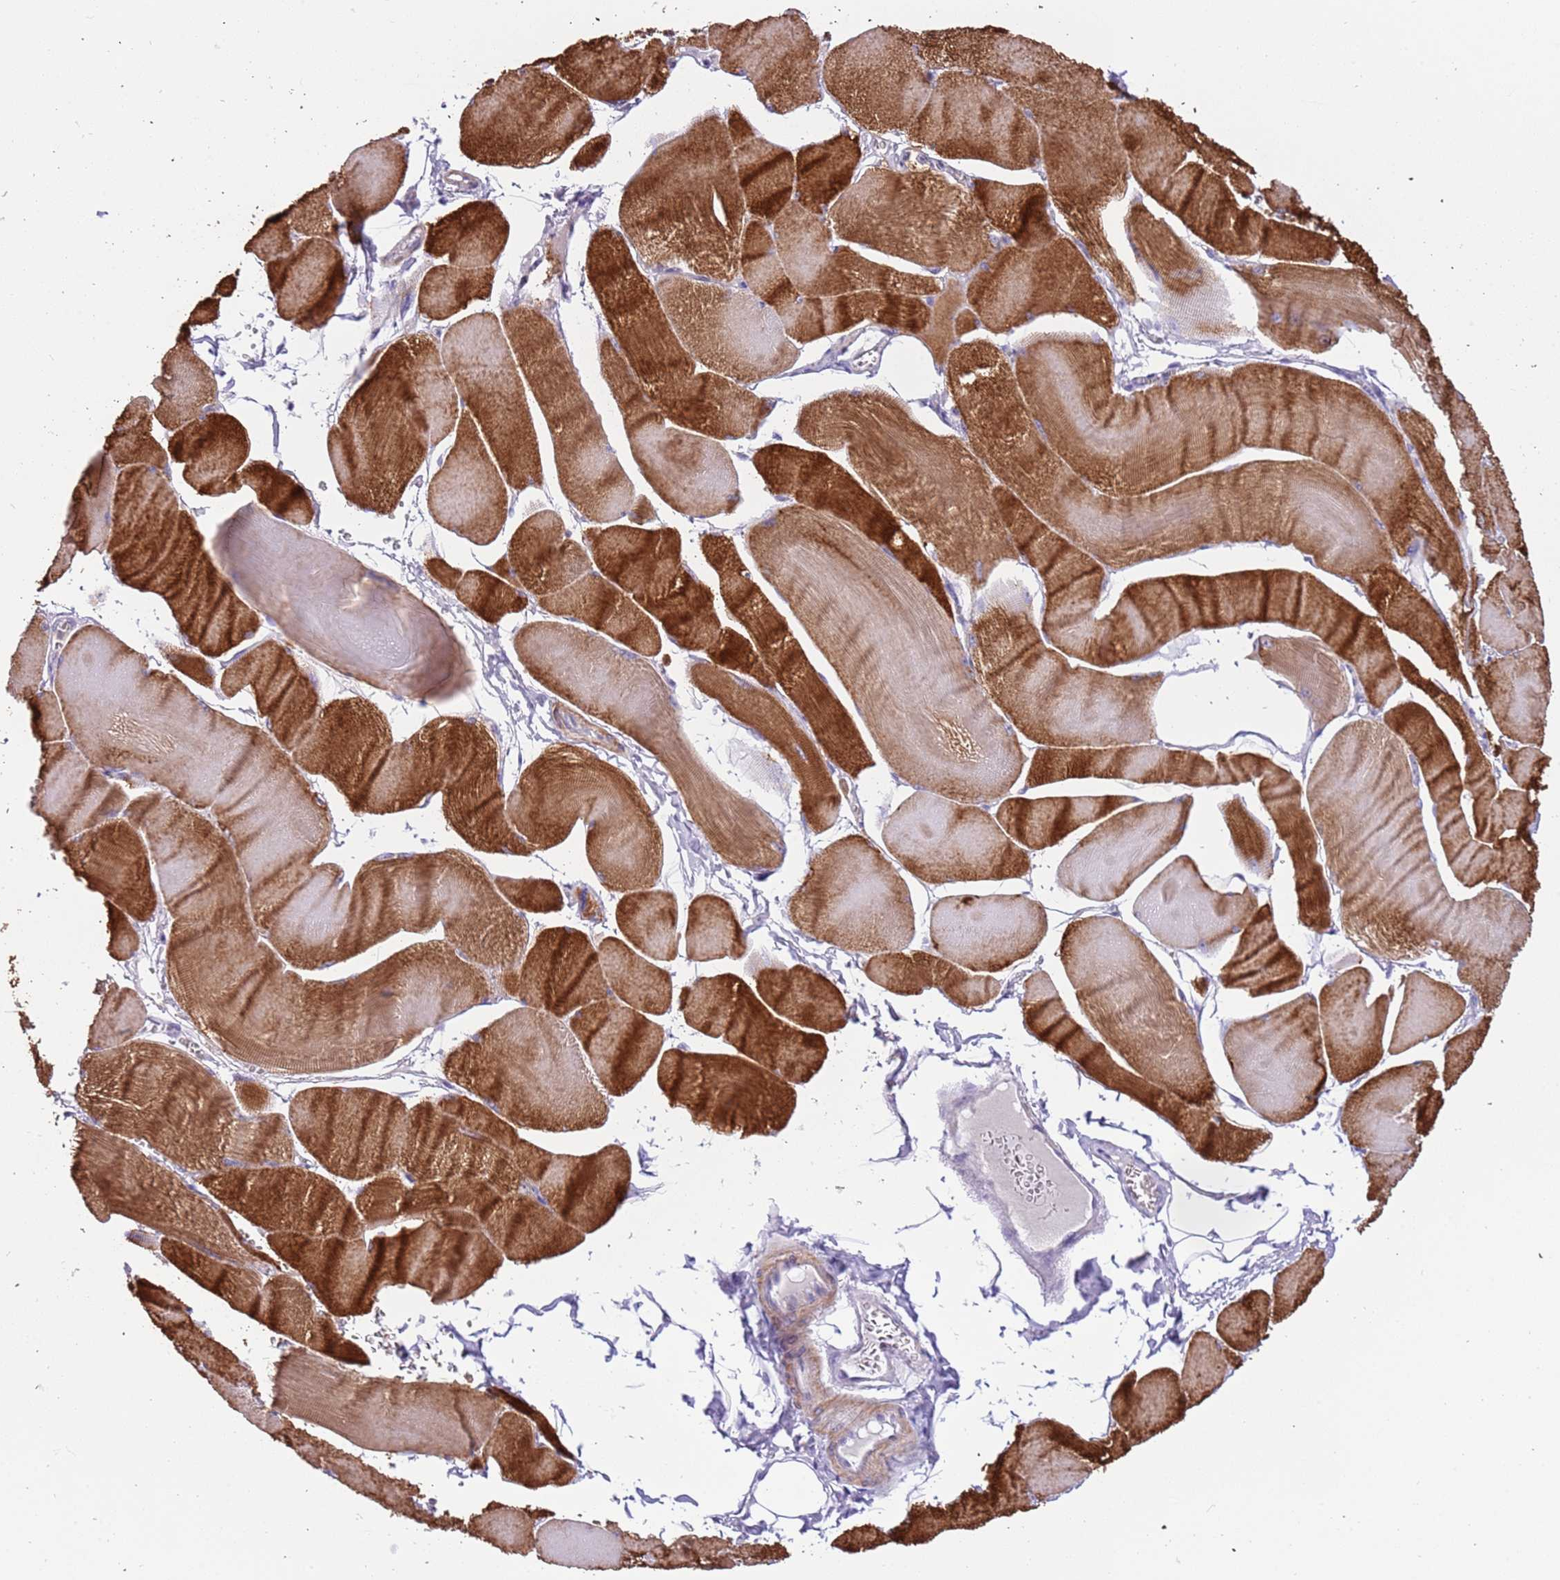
{"staining": {"intensity": "strong", "quantity": ">75%", "location": "cytoplasmic/membranous"}, "tissue": "skeletal muscle", "cell_type": "Myocytes", "image_type": "normal", "snomed": [{"axis": "morphology", "description": "Normal tissue, NOS"}, {"axis": "morphology", "description": "Basal cell carcinoma"}, {"axis": "topography", "description": "Skeletal muscle"}], "caption": "There is high levels of strong cytoplasmic/membranous positivity in myocytes of unremarkable skeletal muscle, as demonstrated by immunohistochemical staining (brown color).", "gene": "PCGF2", "patient": {"sex": "female", "age": 64}}